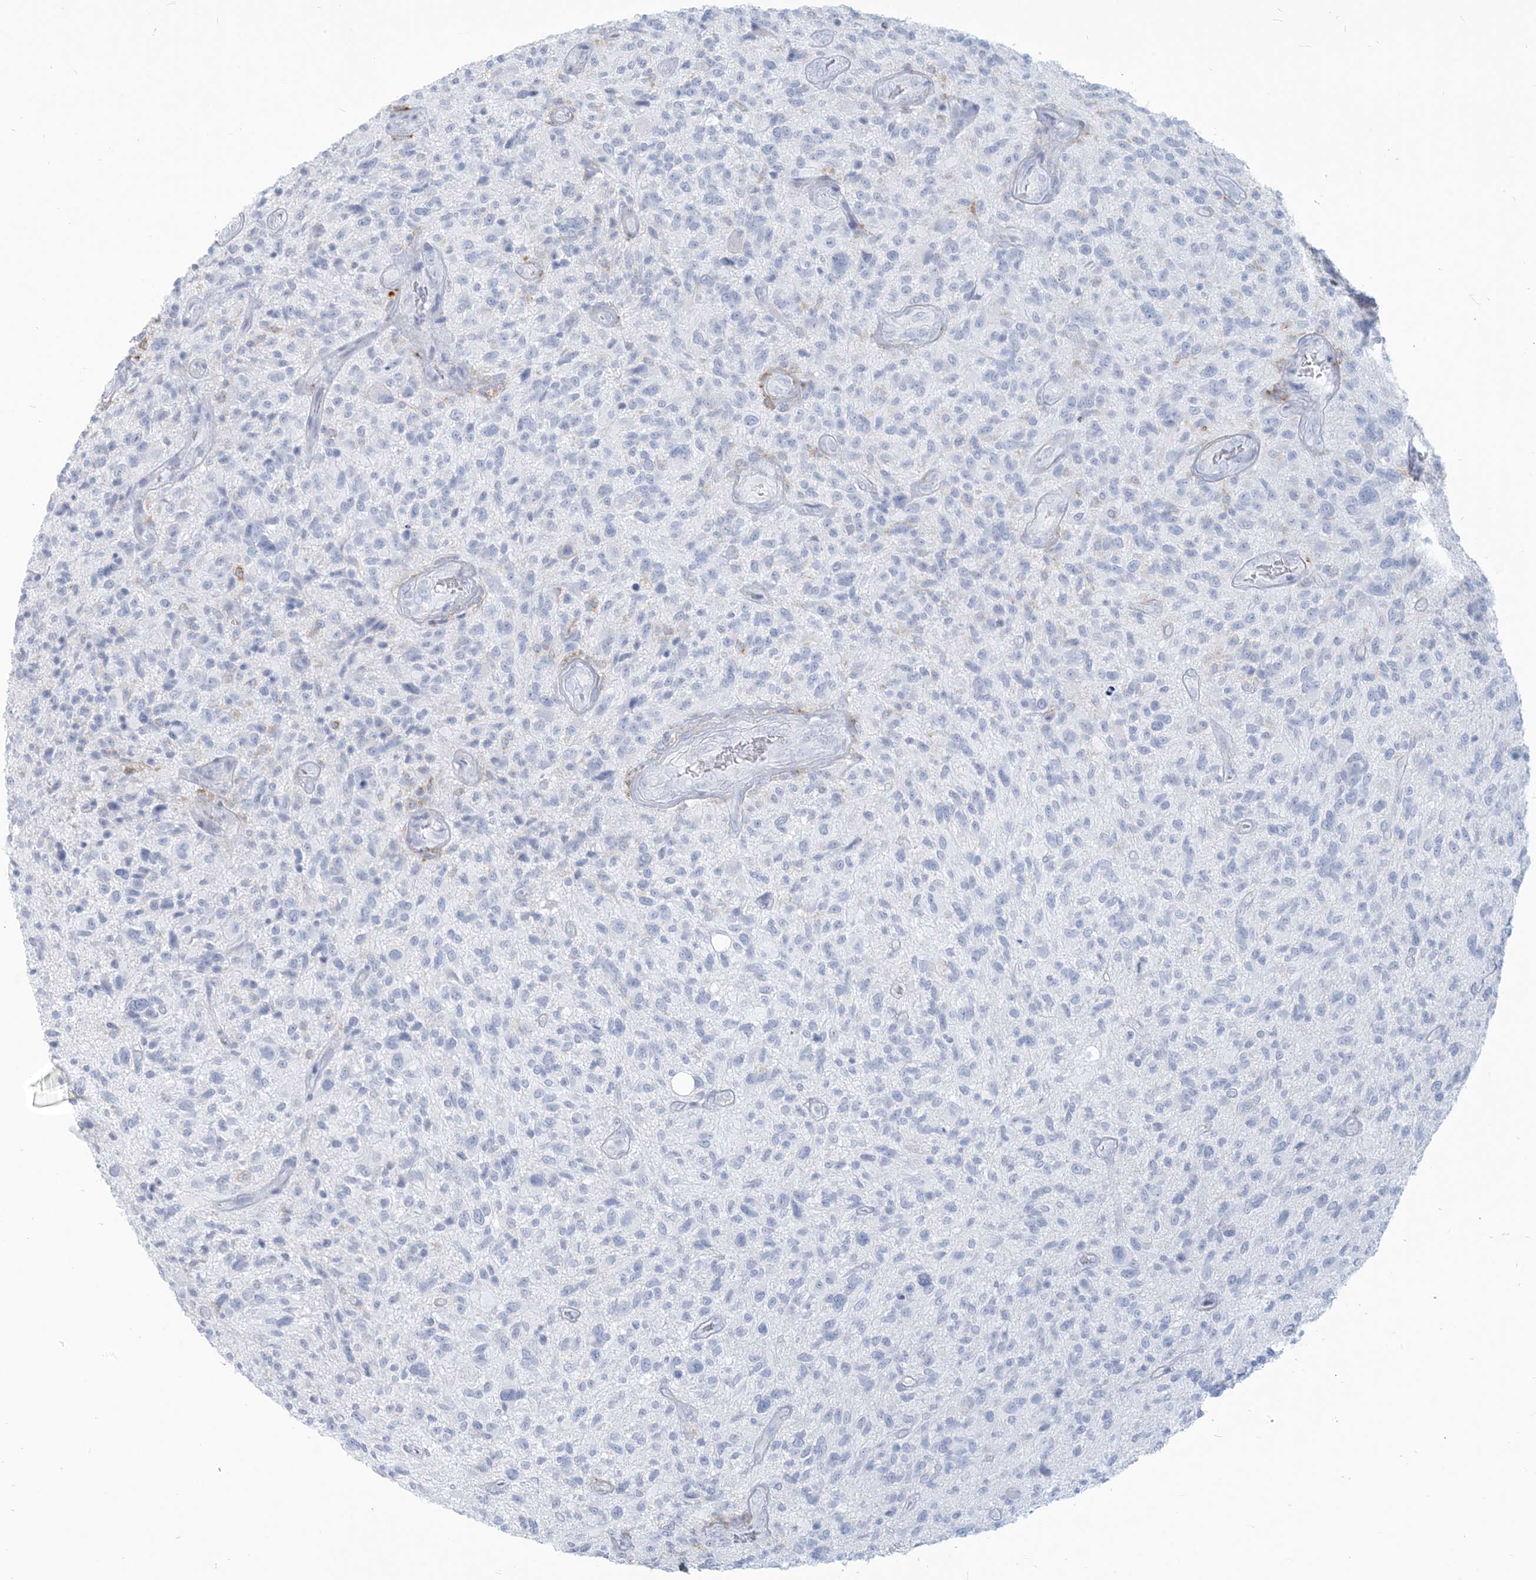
{"staining": {"intensity": "negative", "quantity": "none", "location": "none"}, "tissue": "glioma", "cell_type": "Tumor cells", "image_type": "cancer", "snomed": [{"axis": "morphology", "description": "Glioma, malignant, High grade"}, {"axis": "topography", "description": "Brain"}], "caption": "There is no significant staining in tumor cells of glioma.", "gene": "HLA-DRB1", "patient": {"sex": "male", "age": 47}}